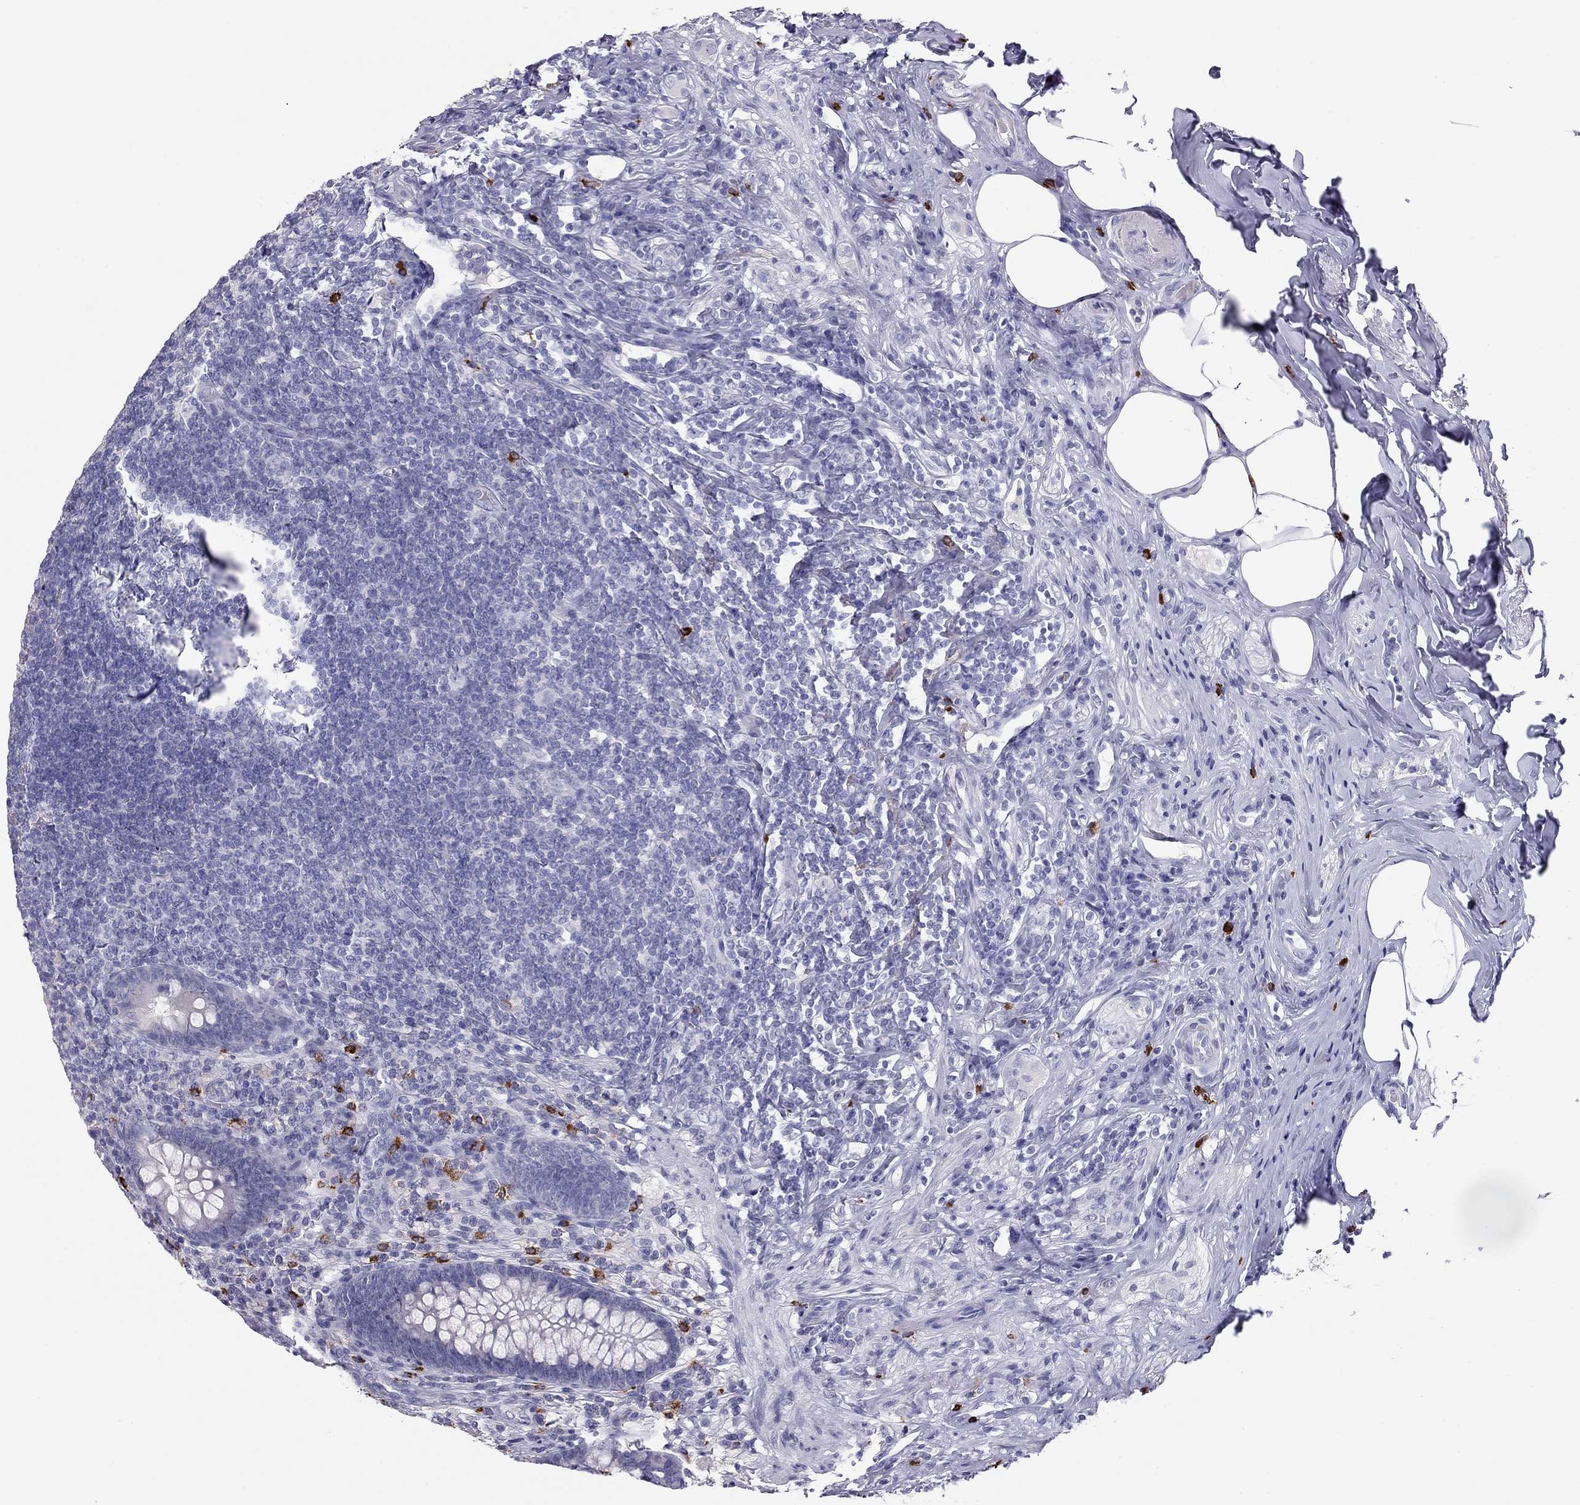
{"staining": {"intensity": "negative", "quantity": "none", "location": "none"}, "tissue": "appendix", "cell_type": "Glandular cells", "image_type": "normal", "snomed": [{"axis": "morphology", "description": "Normal tissue, NOS"}, {"axis": "topography", "description": "Appendix"}], "caption": "Immunohistochemistry (IHC) micrograph of normal appendix: human appendix stained with DAB (3,3'-diaminobenzidine) exhibits no significant protein positivity in glandular cells.", "gene": "IL17REL", "patient": {"sex": "male", "age": 47}}